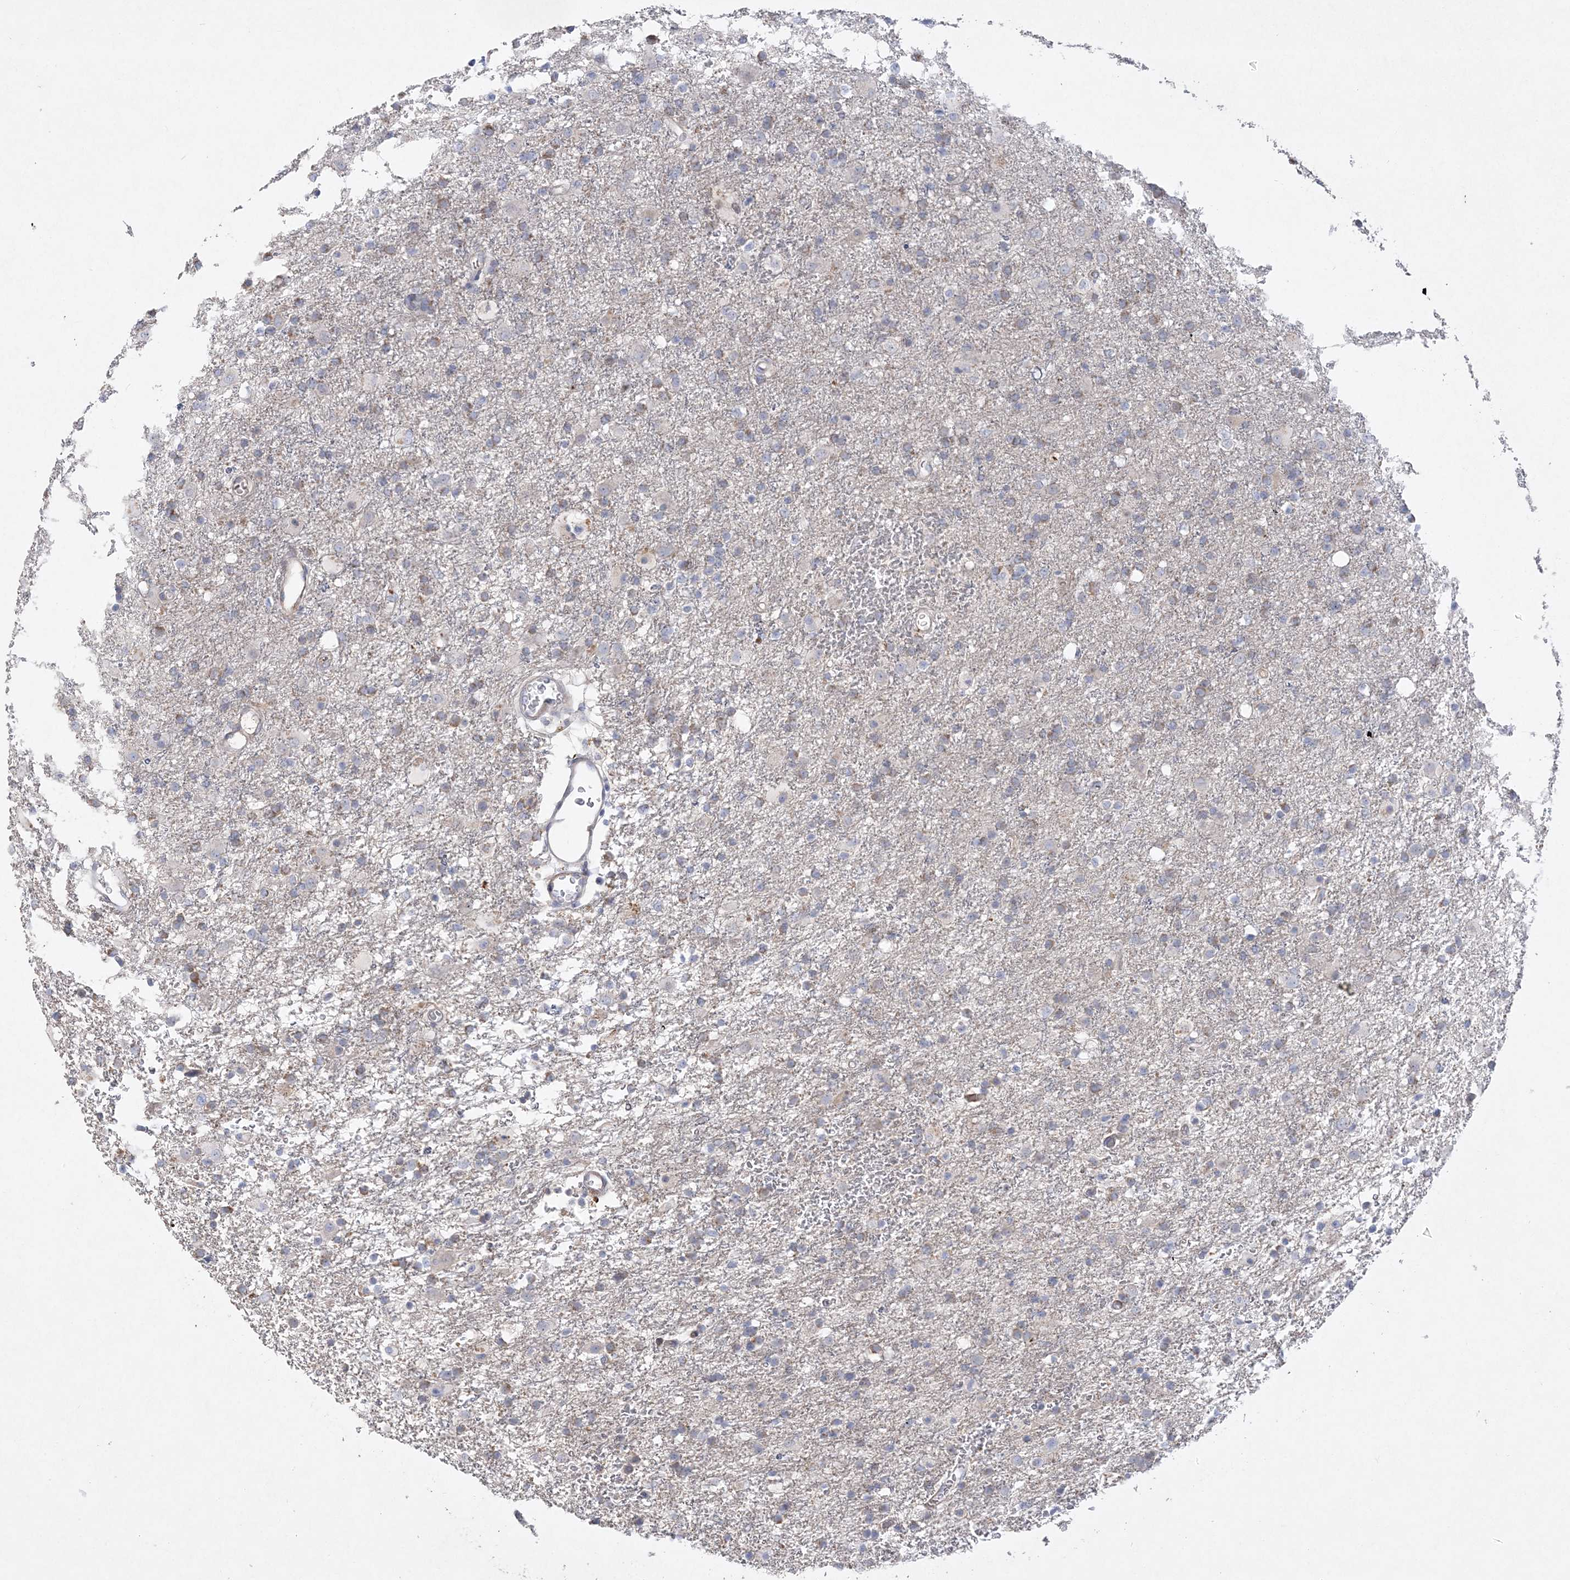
{"staining": {"intensity": "weak", "quantity": "<25%", "location": "cytoplasmic/membranous"}, "tissue": "glioma", "cell_type": "Tumor cells", "image_type": "cancer", "snomed": [{"axis": "morphology", "description": "Glioma, malignant, Low grade"}, {"axis": "topography", "description": "Brain"}], "caption": "DAB immunohistochemical staining of human glioma shows no significant positivity in tumor cells. (DAB IHC visualized using brightfield microscopy, high magnification).", "gene": "TMEM132B", "patient": {"sex": "male", "age": 65}}